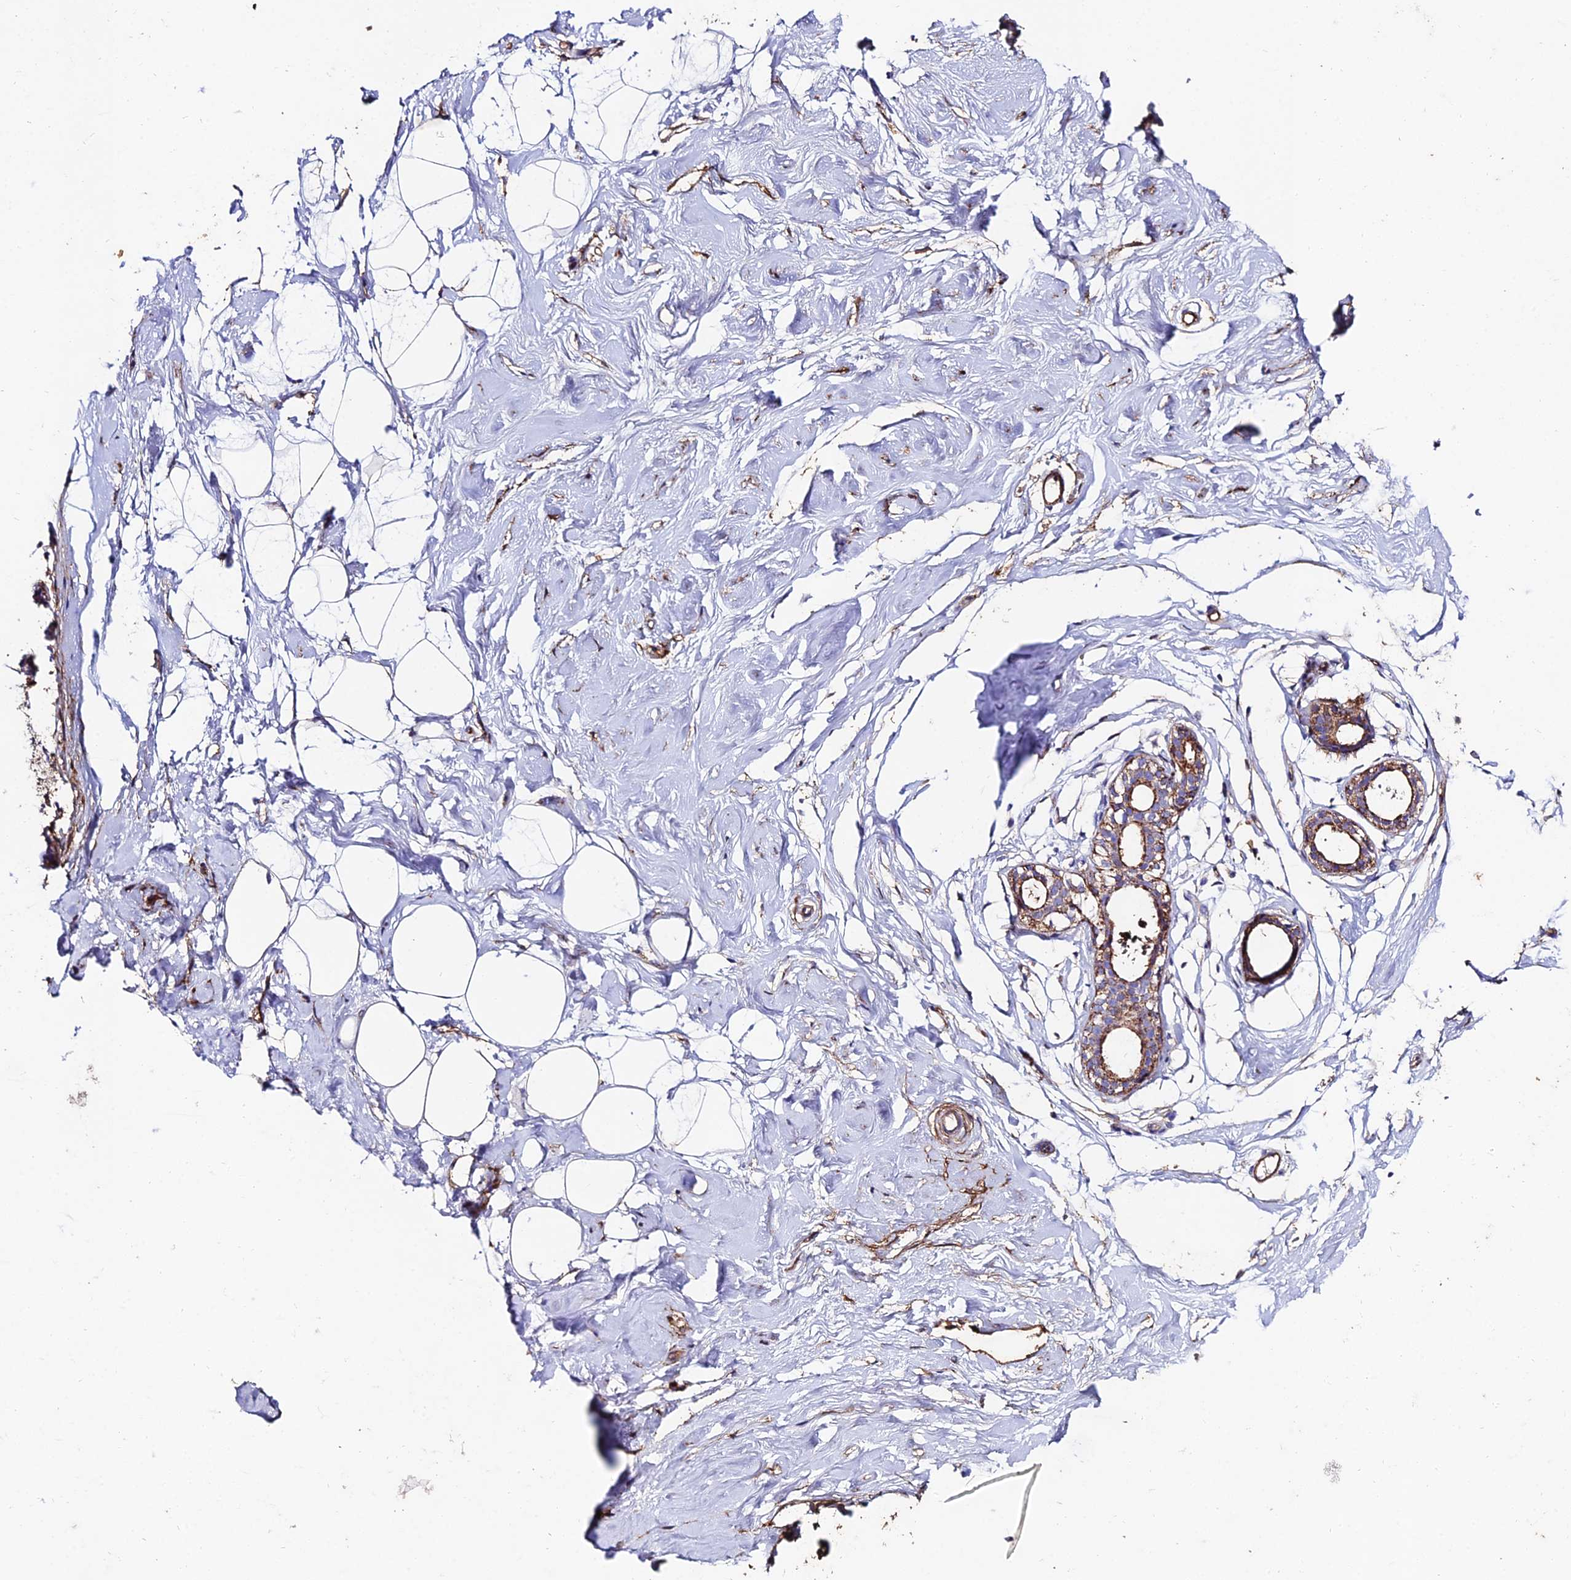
{"staining": {"intensity": "negative", "quantity": "none", "location": "none"}, "tissue": "breast", "cell_type": "Adipocytes", "image_type": "normal", "snomed": [{"axis": "morphology", "description": "Normal tissue, NOS"}, {"axis": "morphology", "description": "Adenoma, NOS"}, {"axis": "topography", "description": "Breast"}], "caption": "The IHC histopathology image has no significant expression in adipocytes of breast. Brightfield microscopy of immunohistochemistry (IHC) stained with DAB (brown) and hematoxylin (blue), captured at high magnification.", "gene": "C6", "patient": {"sex": "female", "age": 23}}